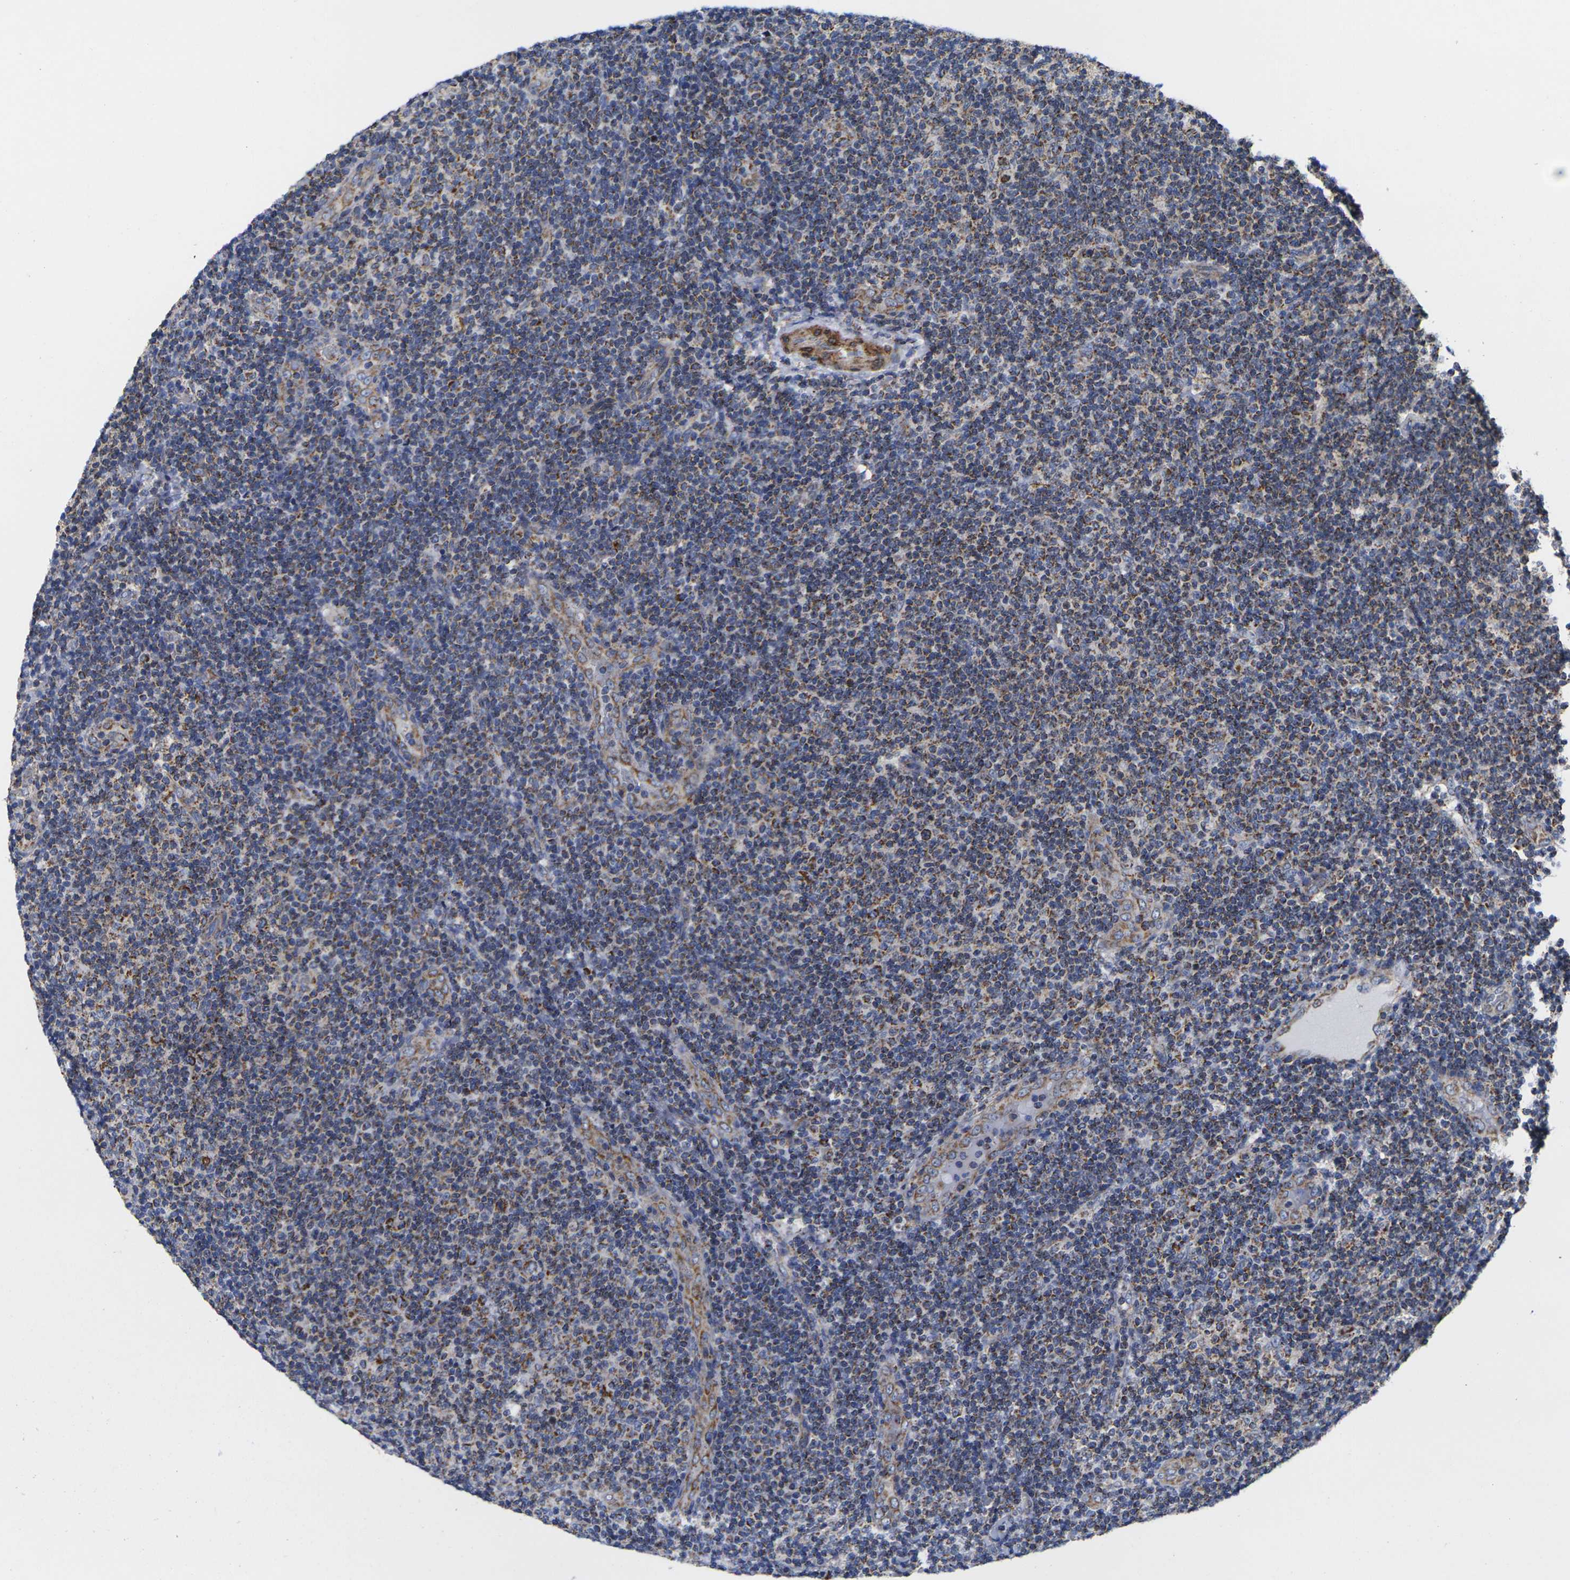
{"staining": {"intensity": "strong", "quantity": ">75%", "location": "cytoplasmic/membranous"}, "tissue": "lymphoma", "cell_type": "Tumor cells", "image_type": "cancer", "snomed": [{"axis": "morphology", "description": "Malignant lymphoma, non-Hodgkin's type, Low grade"}, {"axis": "topography", "description": "Lymph node"}], "caption": "IHC staining of lymphoma, which shows high levels of strong cytoplasmic/membranous positivity in about >75% of tumor cells indicating strong cytoplasmic/membranous protein staining. The staining was performed using DAB (brown) for protein detection and nuclei were counterstained in hematoxylin (blue).", "gene": "P2RY11", "patient": {"sex": "male", "age": 83}}